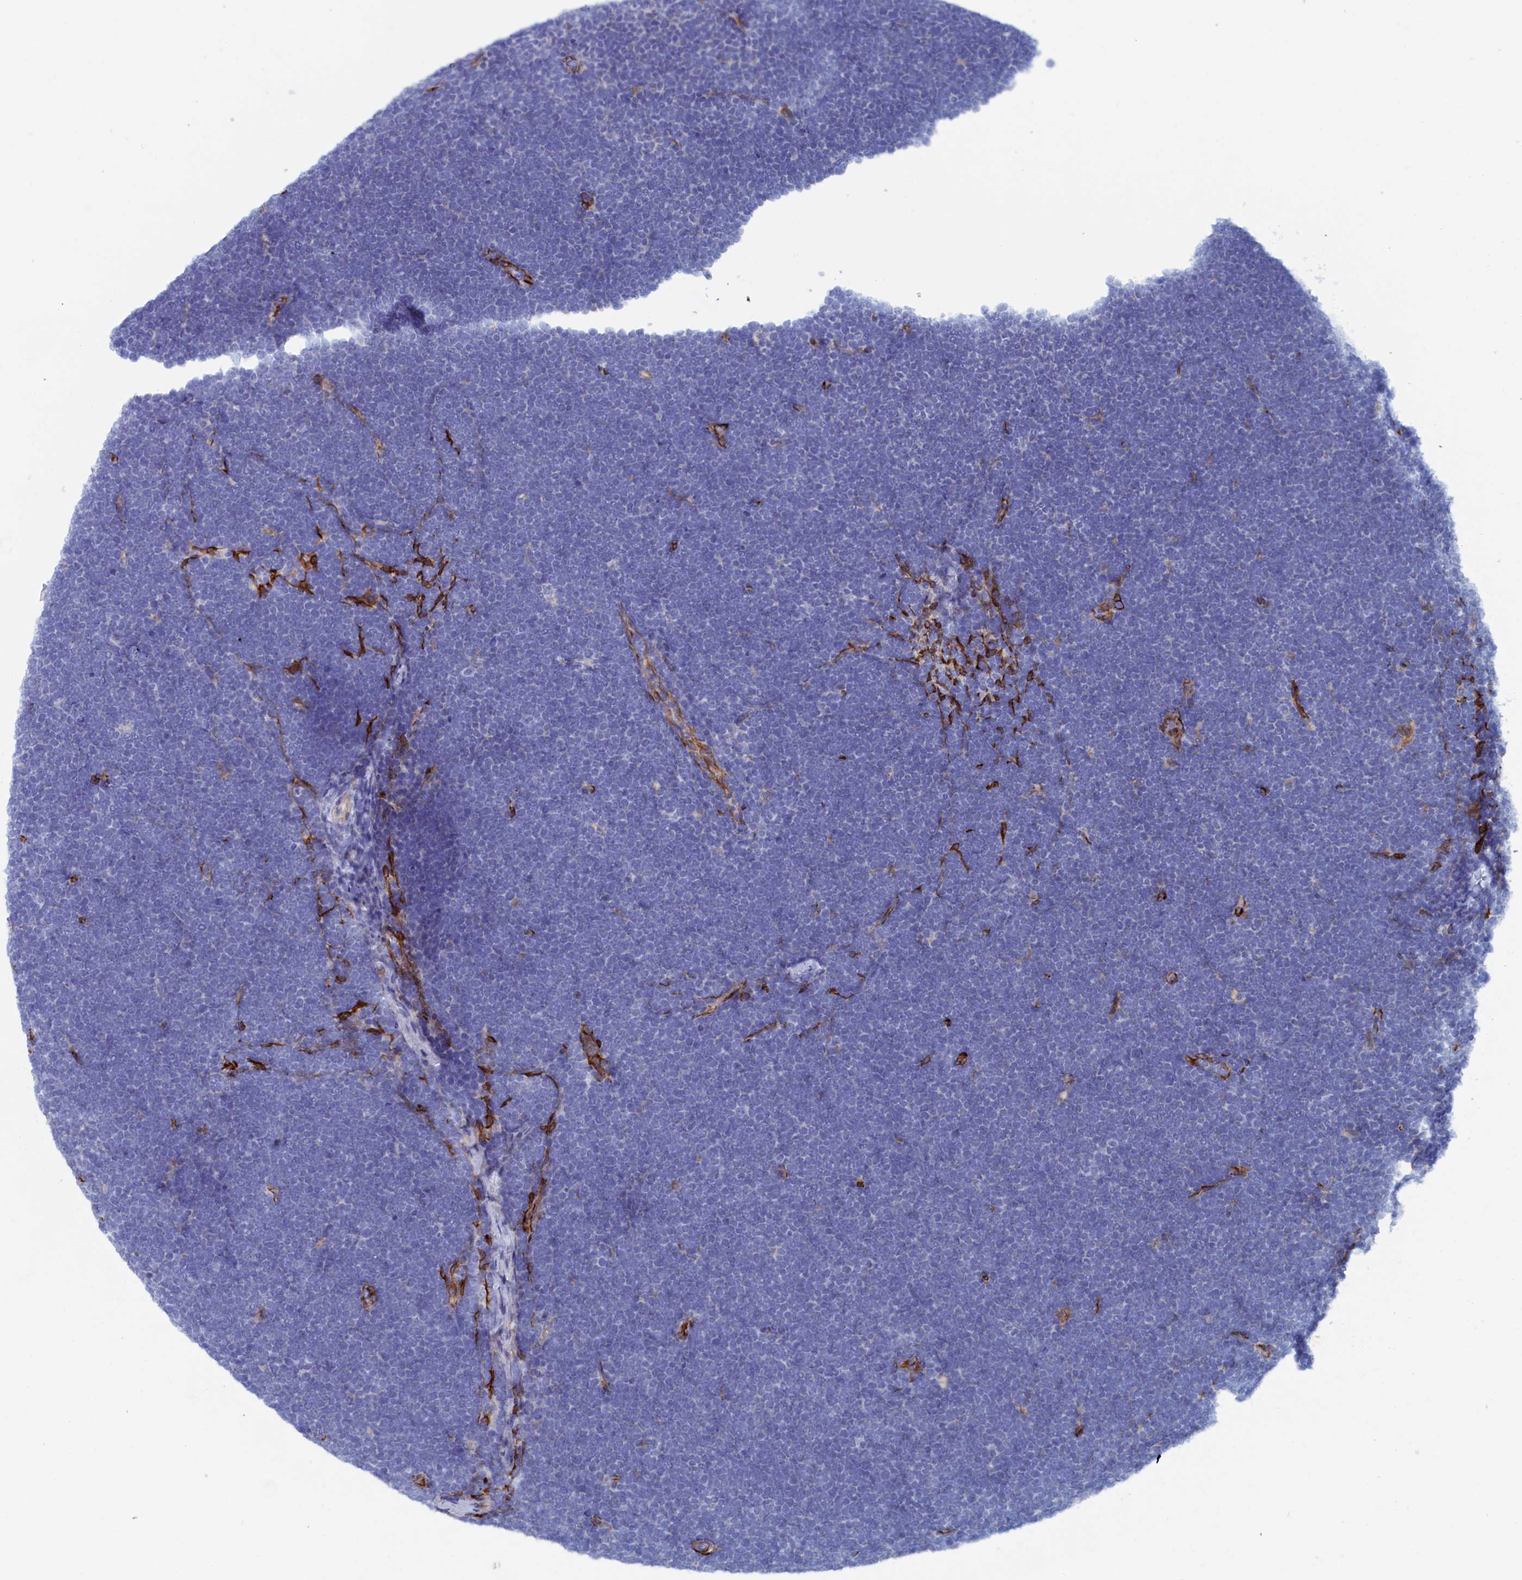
{"staining": {"intensity": "negative", "quantity": "none", "location": "none"}, "tissue": "lymphoma", "cell_type": "Tumor cells", "image_type": "cancer", "snomed": [{"axis": "morphology", "description": "Malignant lymphoma, non-Hodgkin's type, High grade"}, {"axis": "topography", "description": "Lymph node"}], "caption": "Immunohistochemistry (IHC) histopathology image of human lymphoma stained for a protein (brown), which reveals no staining in tumor cells.", "gene": "COG7", "patient": {"sex": "male", "age": 13}}